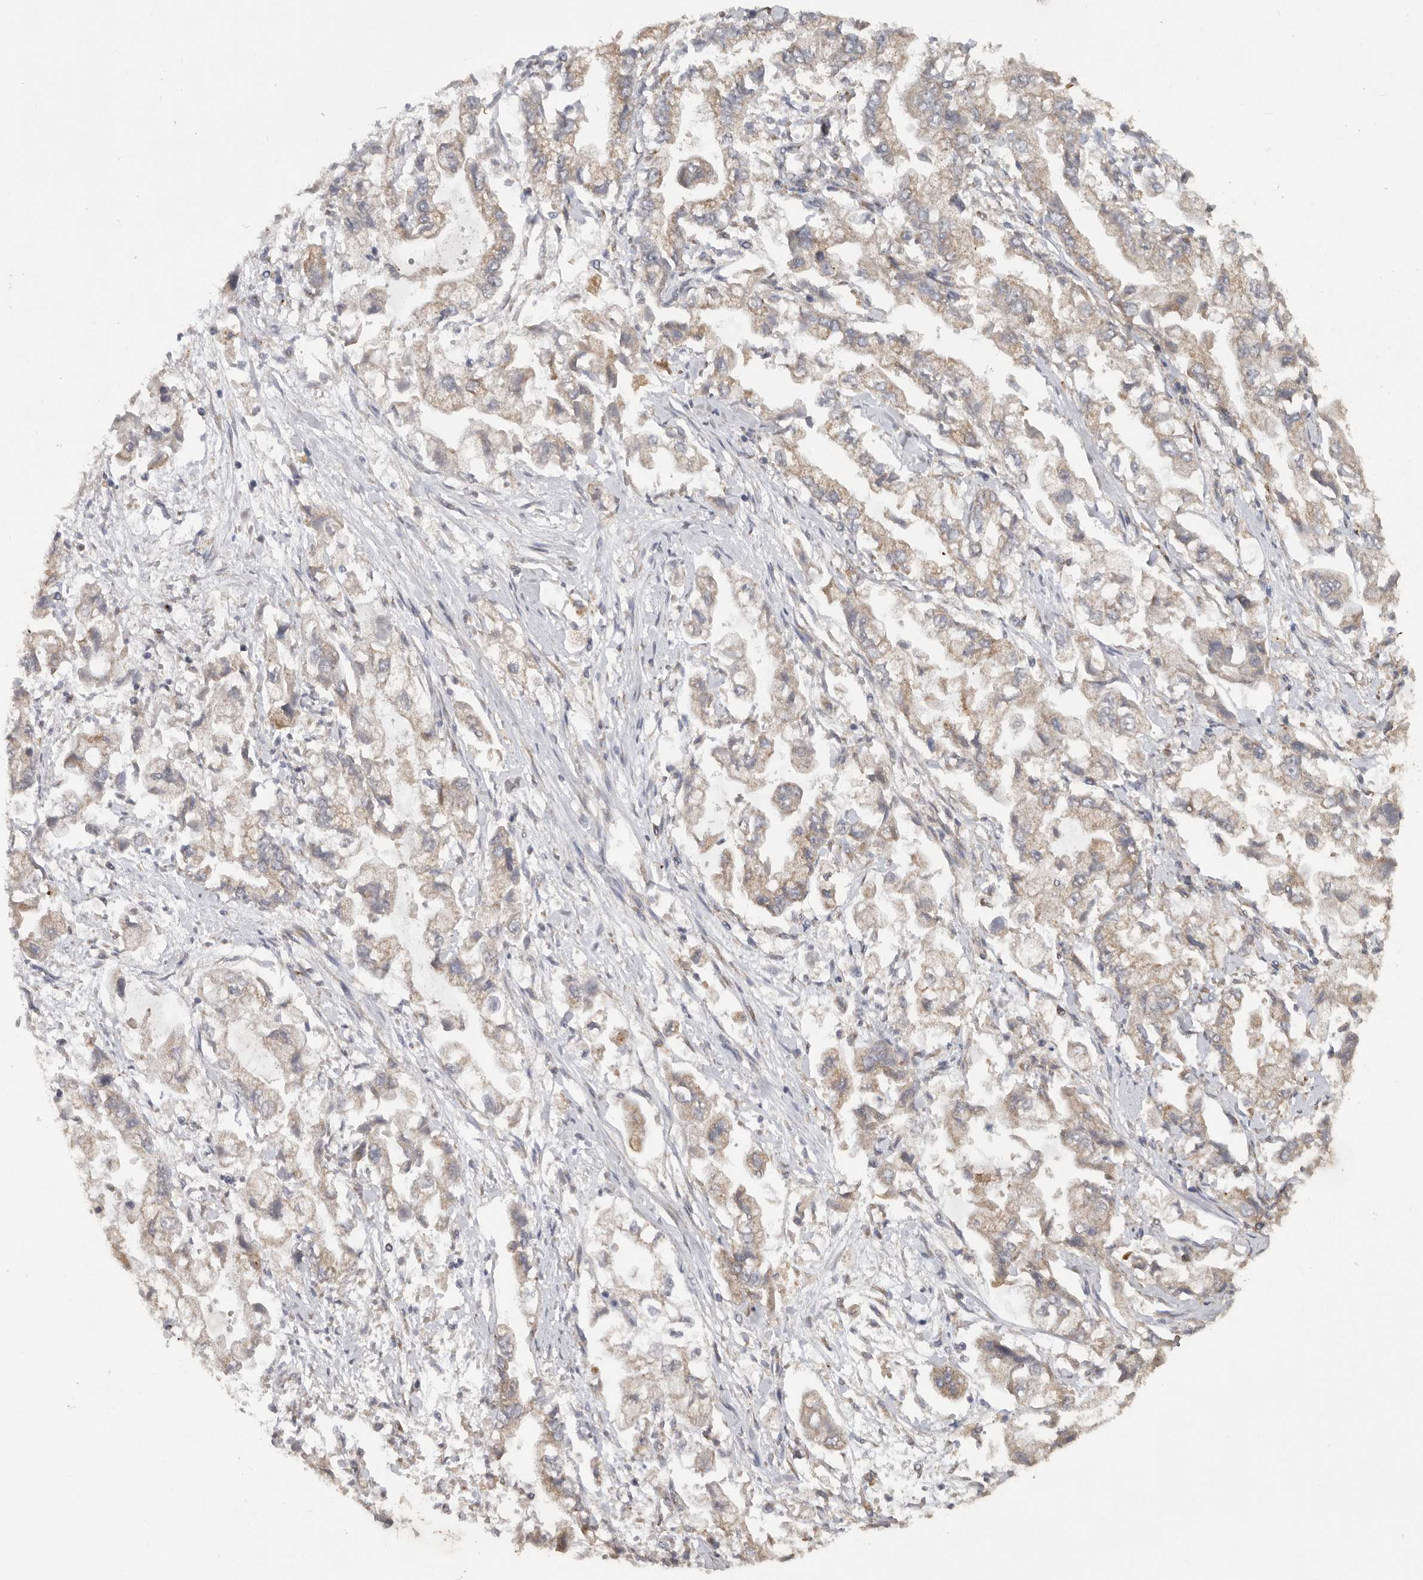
{"staining": {"intensity": "weak", "quantity": "25%-75%", "location": "cytoplasmic/membranous"}, "tissue": "stomach cancer", "cell_type": "Tumor cells", "image_type": "cancer", "snomed": [{"axis": "morphology", "description": "Normal tissue, NOS"}, {"axis": "morphology", "description": "Adenocarcinoma, NOS"}, {"axis": "topography", "description": "Stomach"}], "caption": "Immunohistochemical staining of human adenocarcinoma (stomach) reveals low levels of weak cytoplasmic/membranous positivity in about 25%-75% of tumor cells. (IHC, brightfield microscopy, high magnification).", "gene": "PODXL2", "patient": {"sex": "male", "age": 62}}